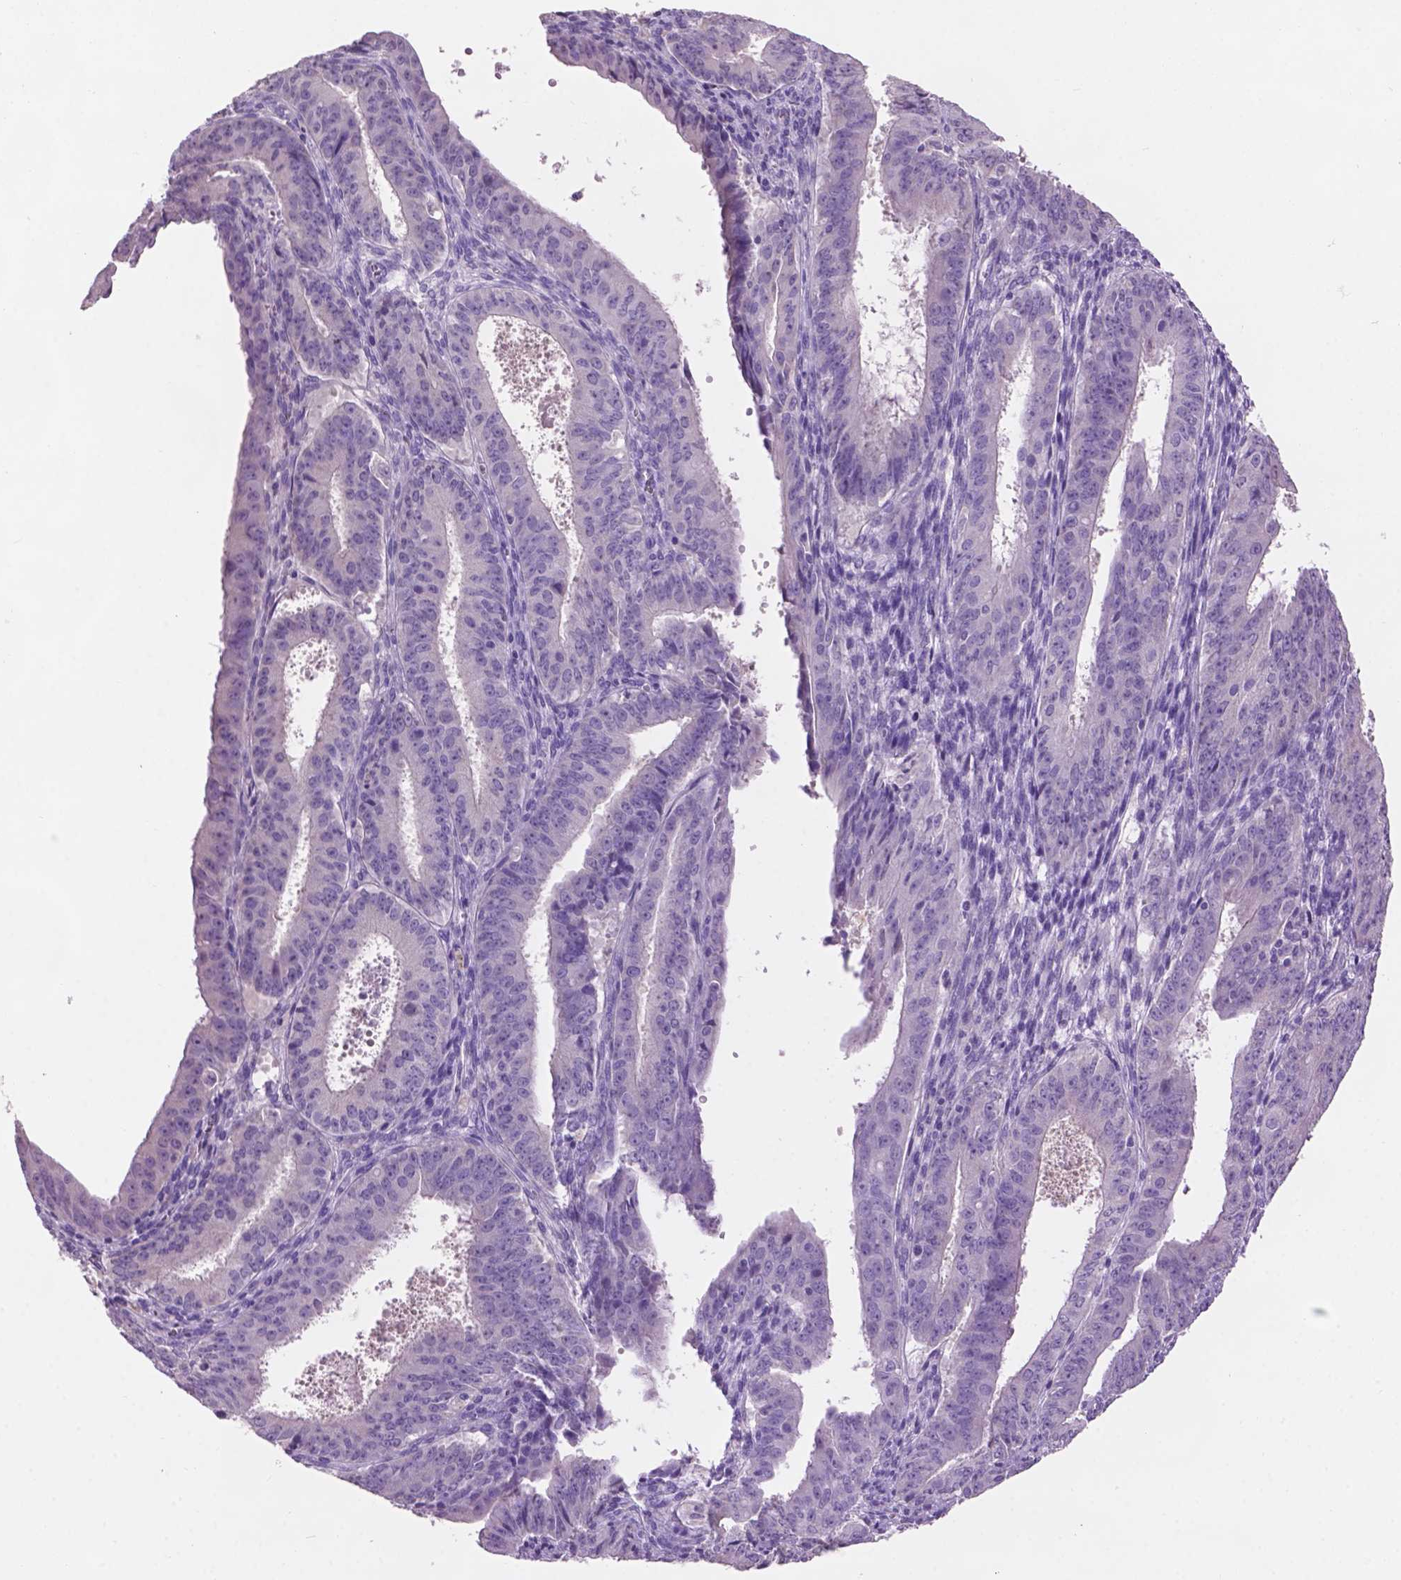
{"staining": {"intensity": "negative", "quantity": "none", "location": "none"}, "tissue": "ovarian cancer", "cell_type": "Tumor cells", "image_type": "cancer", "snomed": [{"axis": "morphology", "description": "Carcinoma, endometroid"}, {"axis": "topography", "description": "Ovary"}], "caption": "A photomicrograph of ovarian cancer (endometroid carcinoma) stained for a protein shows no brown staining in tumor cells.", "gene": "CRYBA4", "patient": {"sex": "female", "age": 42}}